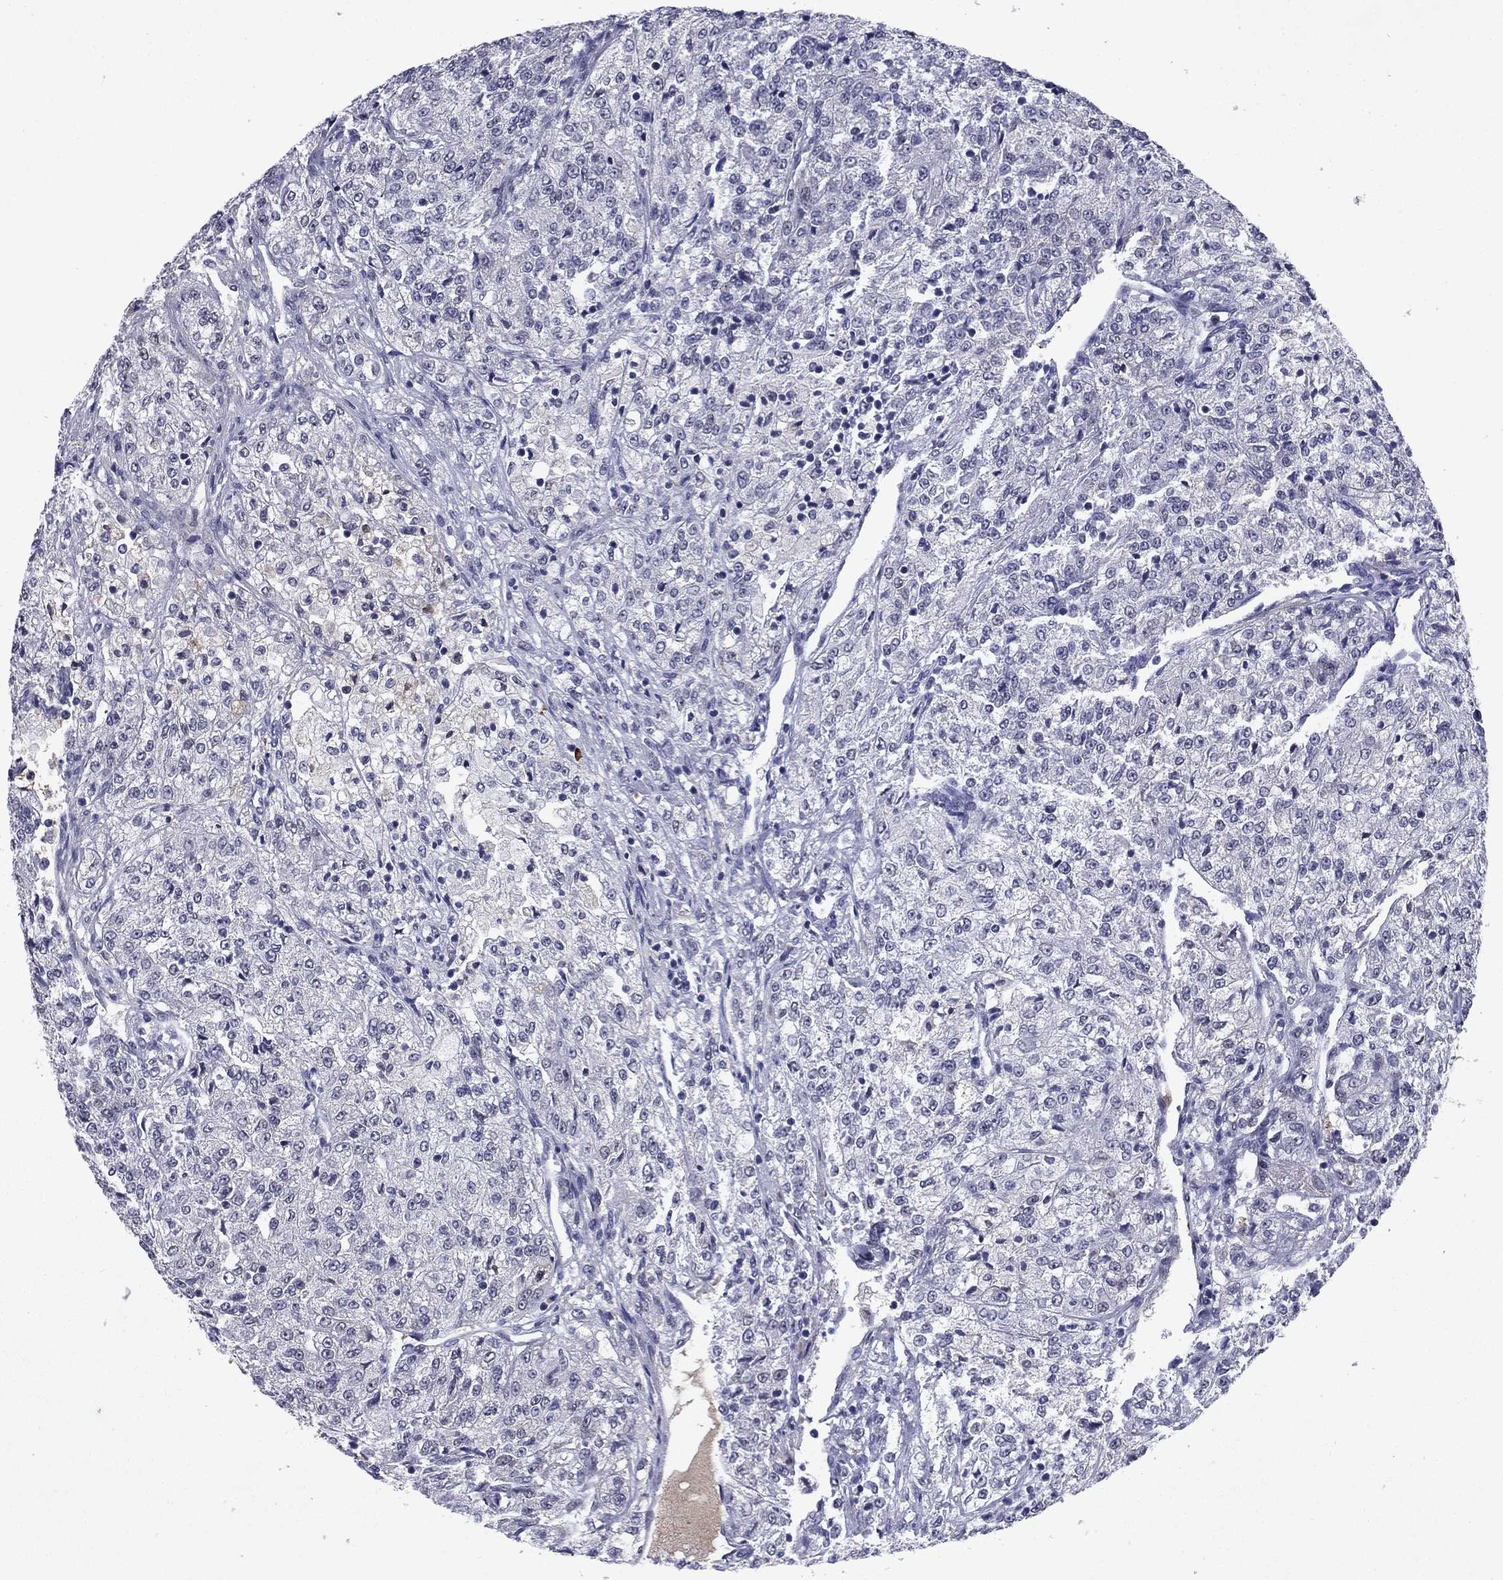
{"staining": {"intensity": "negative", "quantity": "none", "location": "none"}, "tissue": "renal cancer", "cell_type": "Tumor cells", "image_type": "cancer", "snomed": [{"axis": "morphology", "description": "Adenocarcinoma, NOS"}, {"axis": "topography", "description": "Kidney"}], "caption": "The immunohistochemistry micrograph has no significant positivity in tumor cells of renal adenocarcinoma tissue.", "gene": "ECM1", "patient": {"sex": "female", "age": 63}}